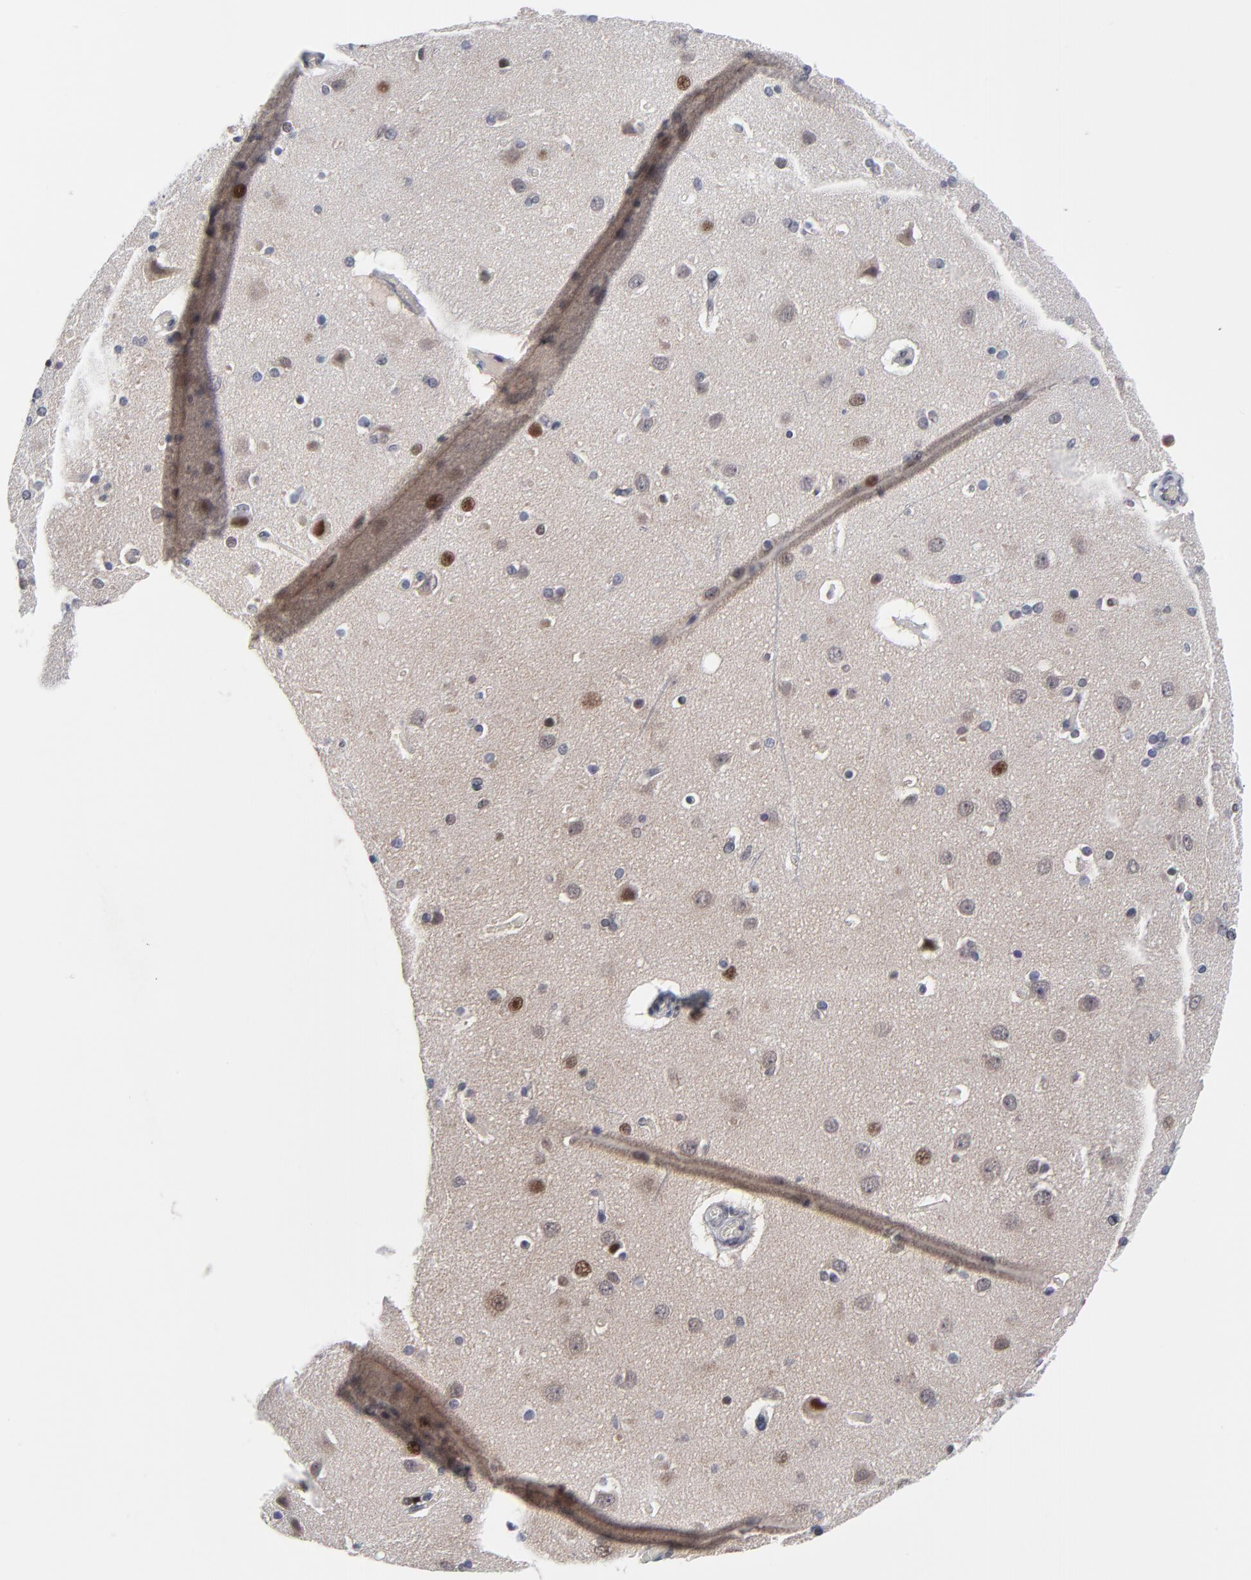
{"staining": {"intensity": "negative", "quantity": "none", "location": "none"}, "tissue": "cerebral cortex", "cell_type": "Endothelial cells", "image_type": "normal", "snomed": [{"axis": "morphology", "description": "Normal tissue, NOS"}, {"axis": "topography", "description": "Cerebral cortex"}], "caption": "Image shows no significant protein staining in endothelial cells of unremarkable cerebral cortex.", "gene": "OGFOD1", "patient": {"sex": "female", "age": 54}}